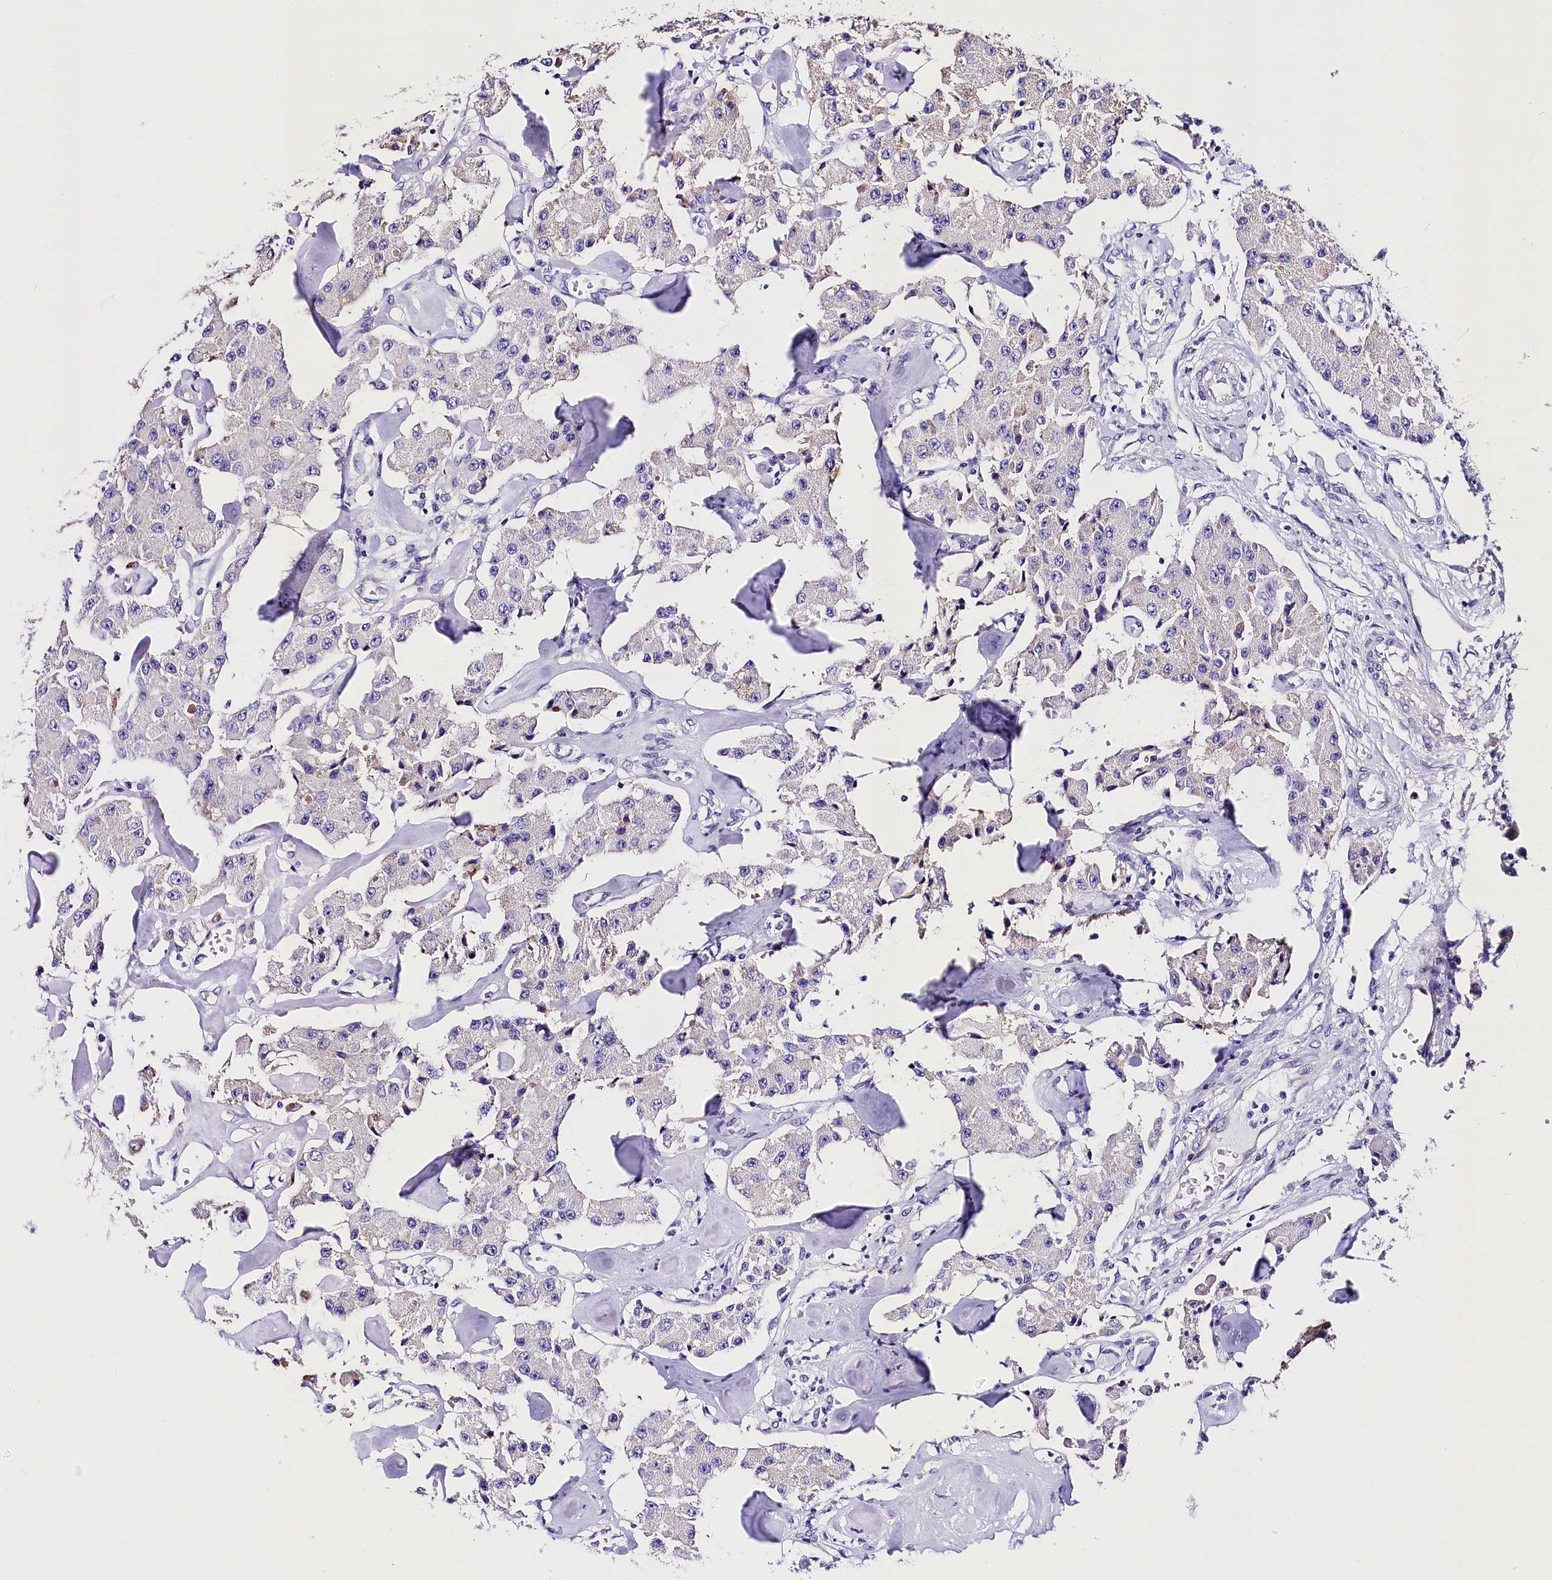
{"staining": {"intensity": "negative", "quantity": "none", "location": "none"}, "tissue": "carcinoid", "cell_type": "Tumor cells", "image_type": "cancer", "snomed": [{"axis": "morphology", "description": "Carcinoid, malignant, NOS"}, {"axis": "topography", "description": "Pancreas"}], "caption": "This is a photomicrograph of immunohistochemistry staining of carcinoid (malignant), which shows no expression in tumor cells.", "gene": "ACAA2", "patient": {"sex": "male", "age": 41}}